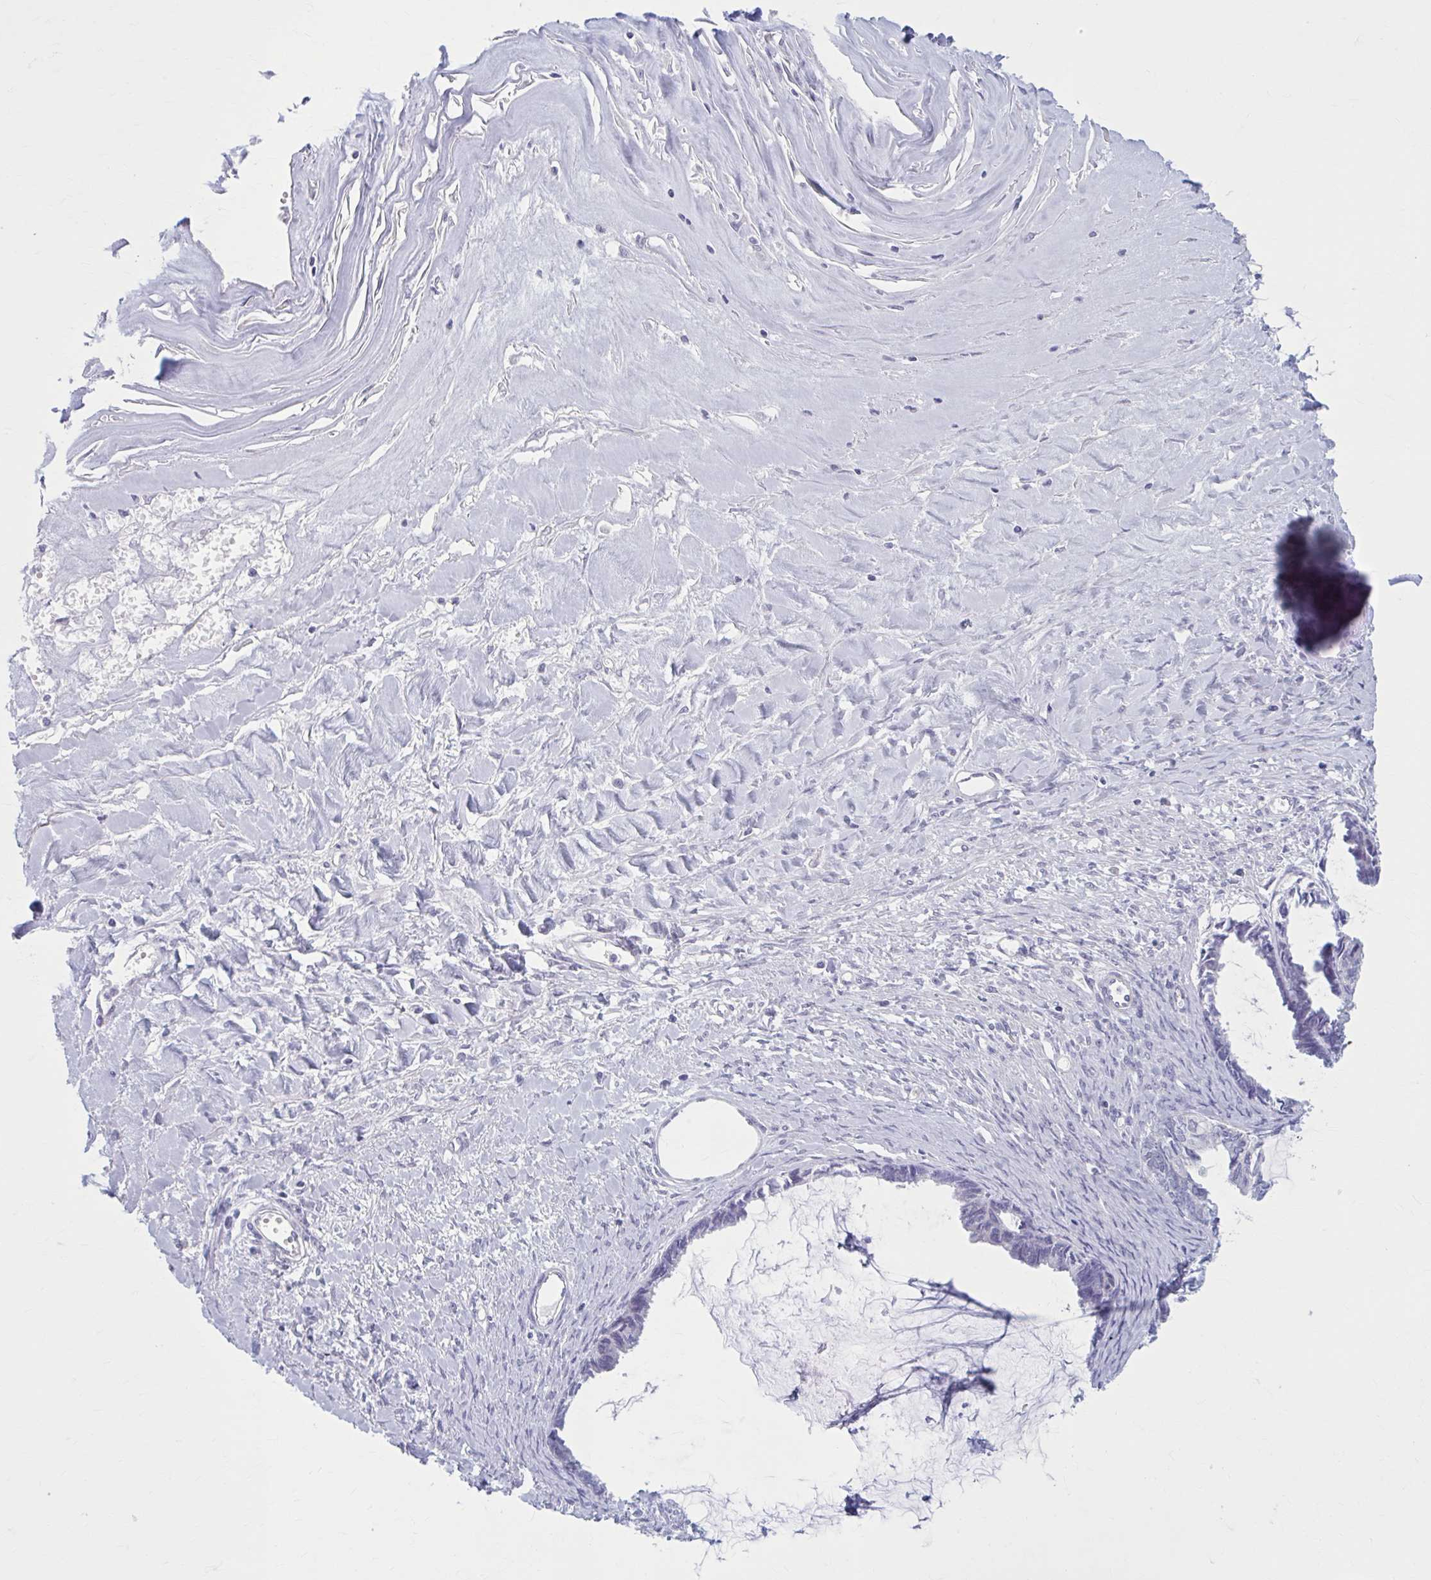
{"staining": {"intensity": "negative", "quantity": "none", "location": "none"}, "tissue": "ovarian cancer", "cell_type": "Tumor cells", "image_type": "cancer", "snomed": [{"axis": "morphology", "description": "Cystadenocarcinoma, mucinous, NOS"}, {"axis": "topography", "description": "Ovary"}], "caption": "Tumor cells are negative for brown protein staining in ovarian mucinous cystadenocarcinoma.", "gene": "CCDC105", "patient": {"sex": "female", "age": 61}}